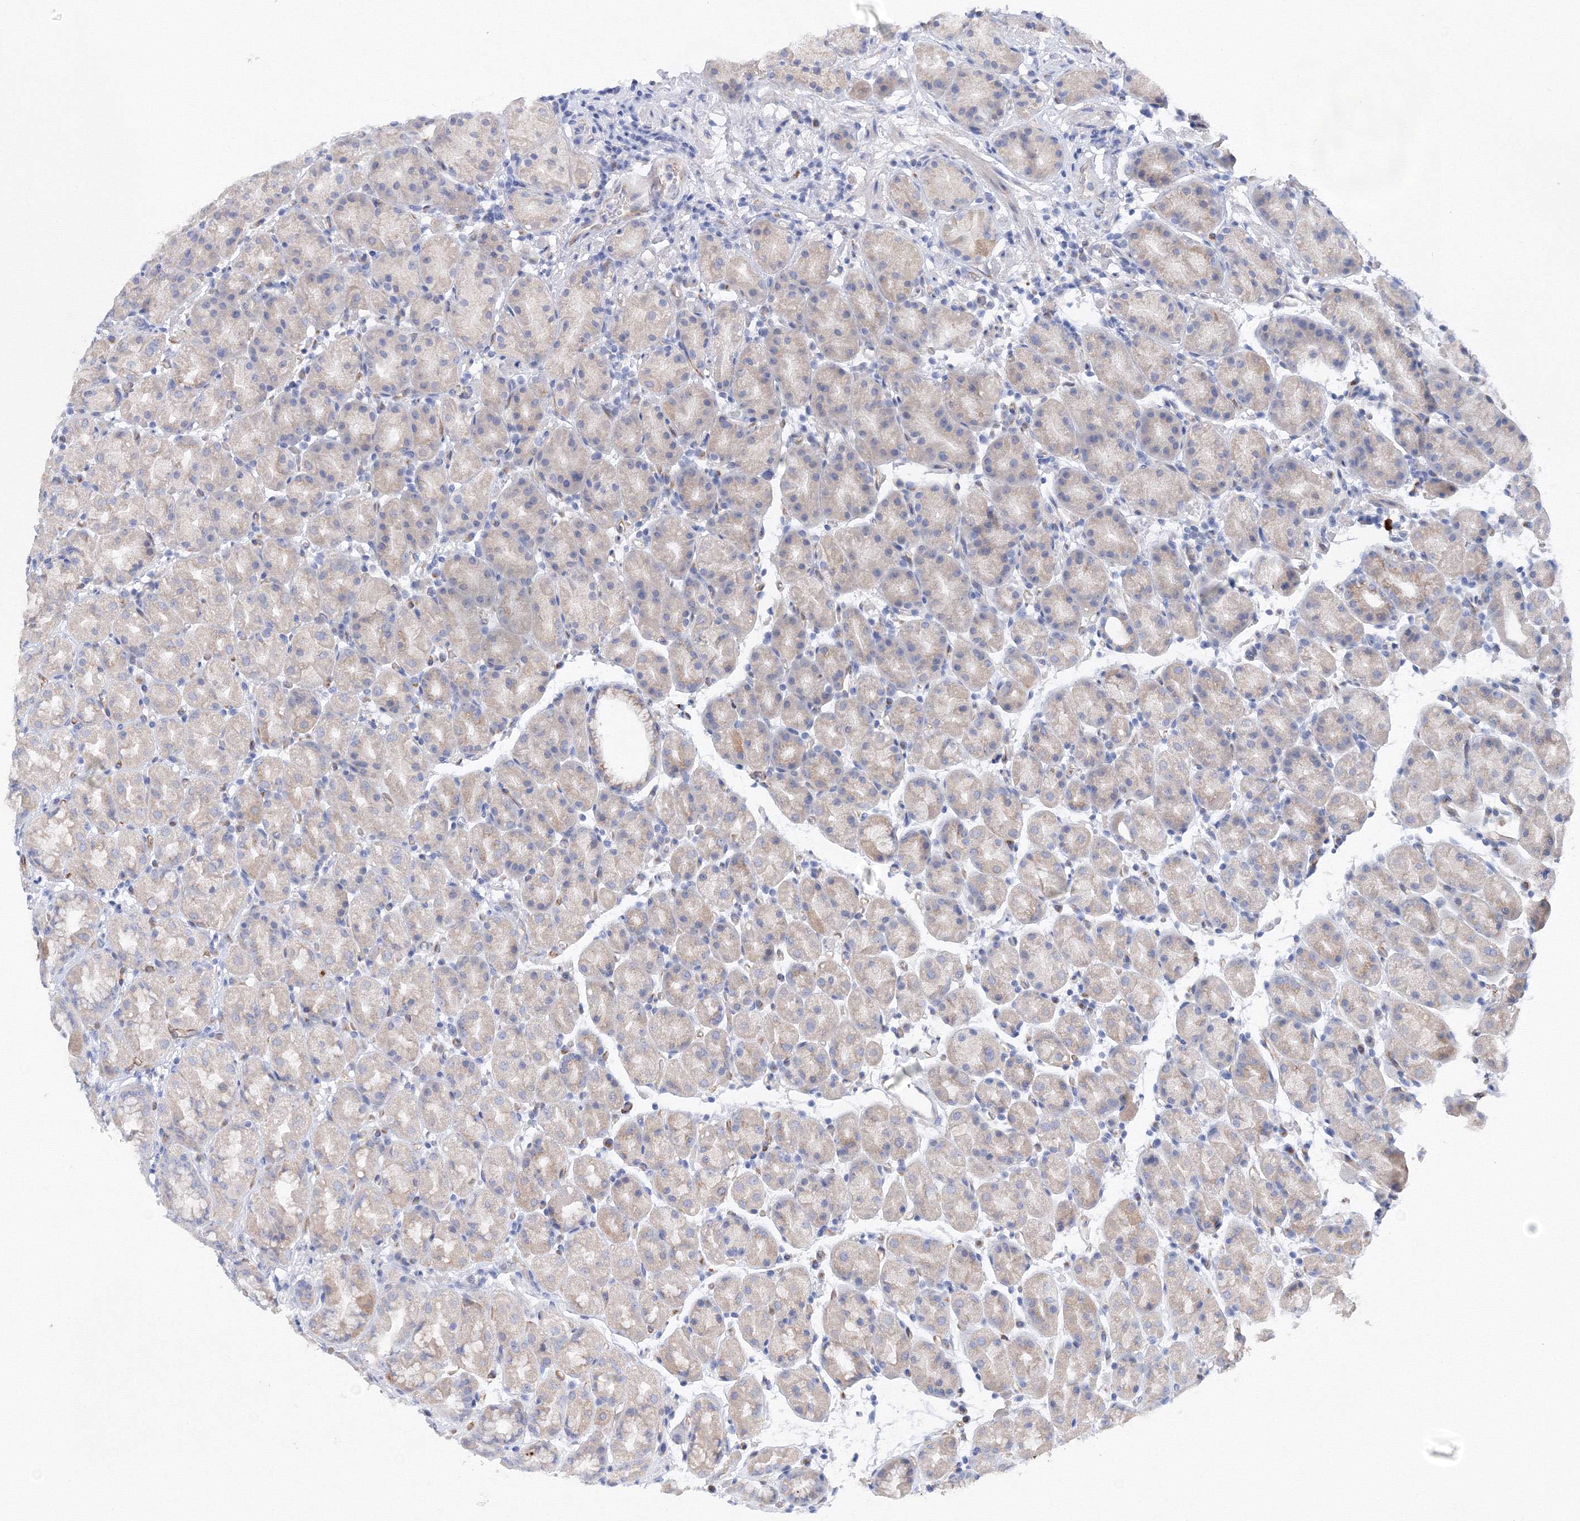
{"staining": {"intensity": "weak", "quantity": "<25%", "location": "cytoplasmic/membranous"}, "tissue": "stomach", "cell_type": "Glandular cells", "image_type": "normal", "snomed": [{"axis": "morphology", "description": "Normal tissue, NOS"}, {"axis": "topography", "description": "Stomach, upper"}], "caption": "Immunohistochemical staining of unremarkable stomach reveals no significant staining in glandular cells.", "gene": "TAMM41", "patient": {"sex": "male", "age": 68}}